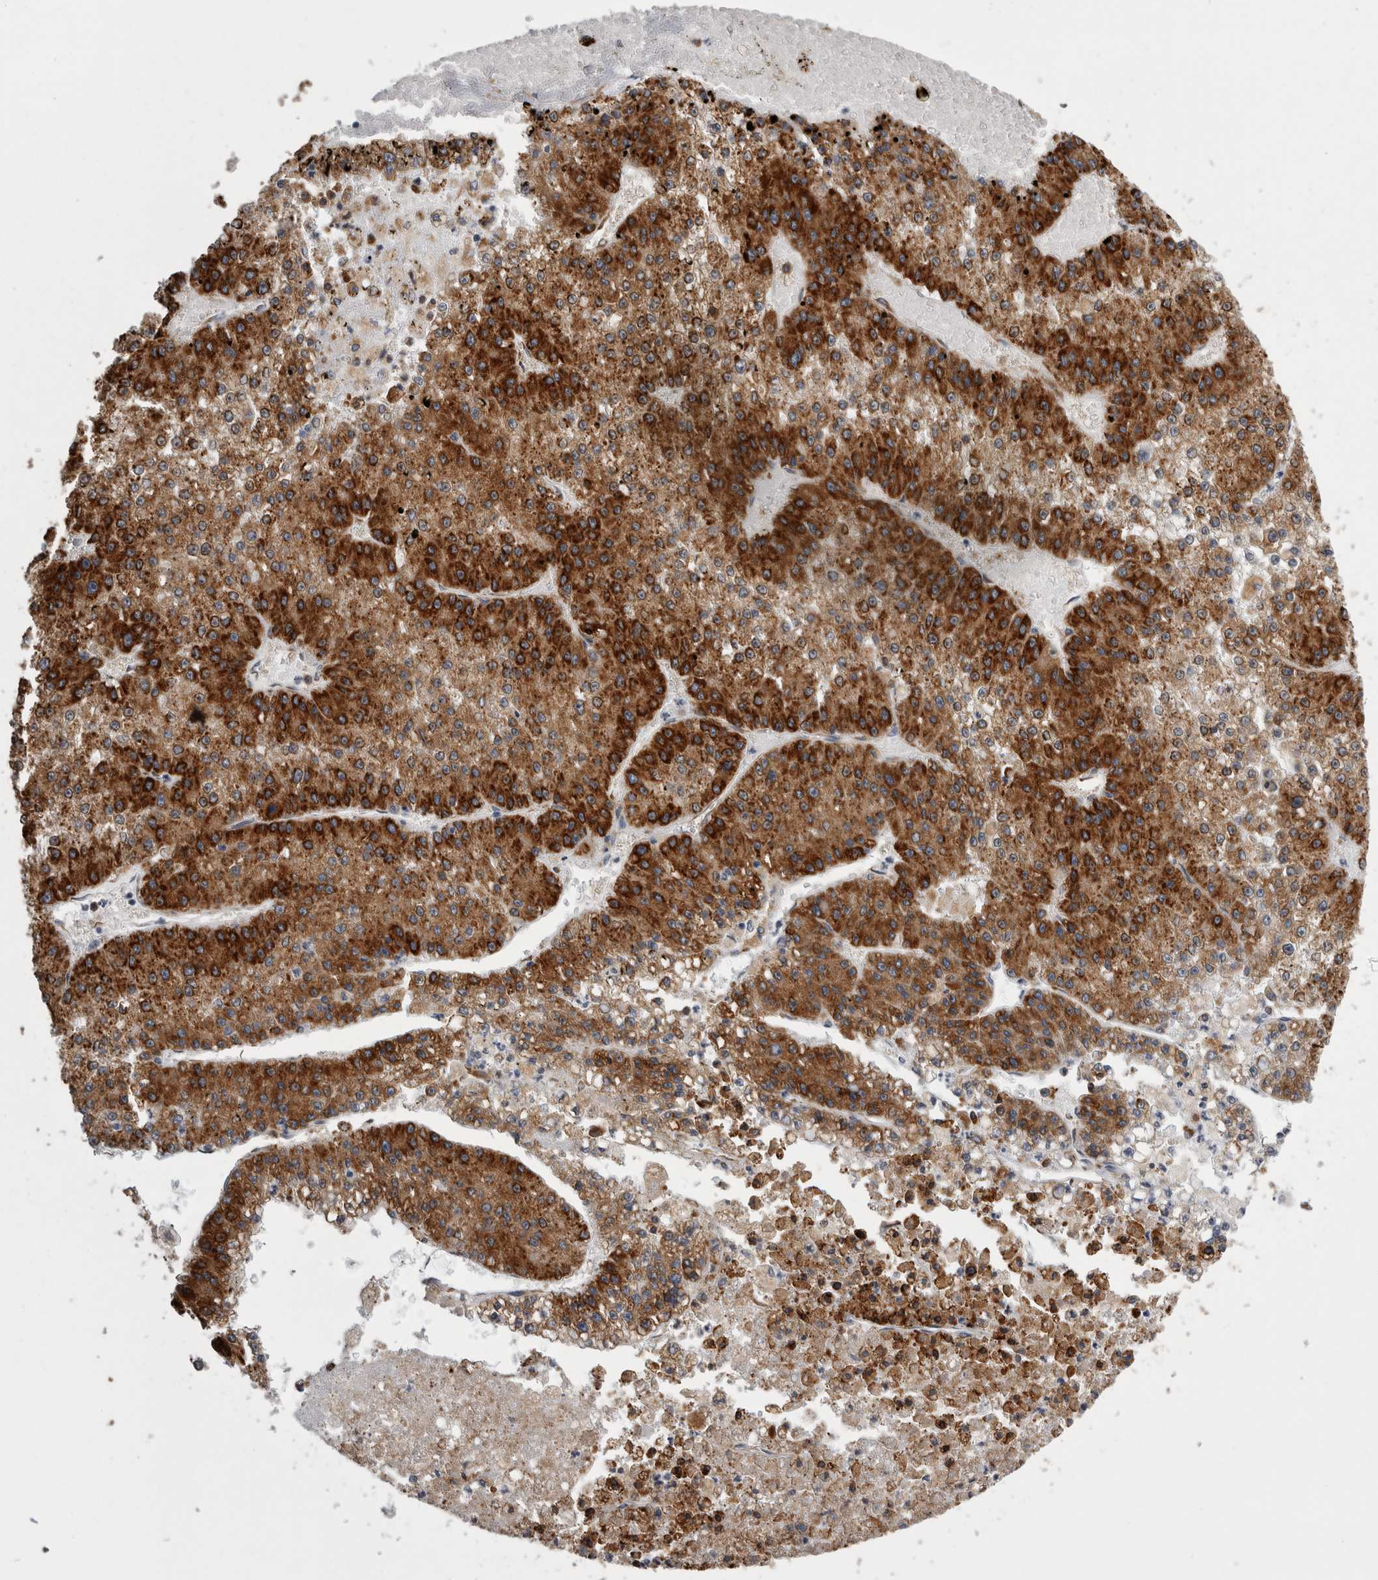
{"staining": {"intensity": "strong", "quantity": ">75%", "location": "cytoplasmic/membranous"}, "tissue": "liver cancer", "cell_type": "Tumor cells", "image_type": "cancer", "snomed": [{"axis": "morphology", "description": "Carcinoma, Hepatocellular, NOS"}, {"axis": "topography", "description": "Liver"}], "caption": "Immunohistochemical staining of liver cancer shows high levels of strong cytoplasmic/membranous staining in about >75% of tumor cells. Using DAB (brown) and hematoxylin (blue) stains, captured at high magnification using brightfield microscopy.", "gene": "FHIP2B", "patient": {"sex": "female", "age": 73}}